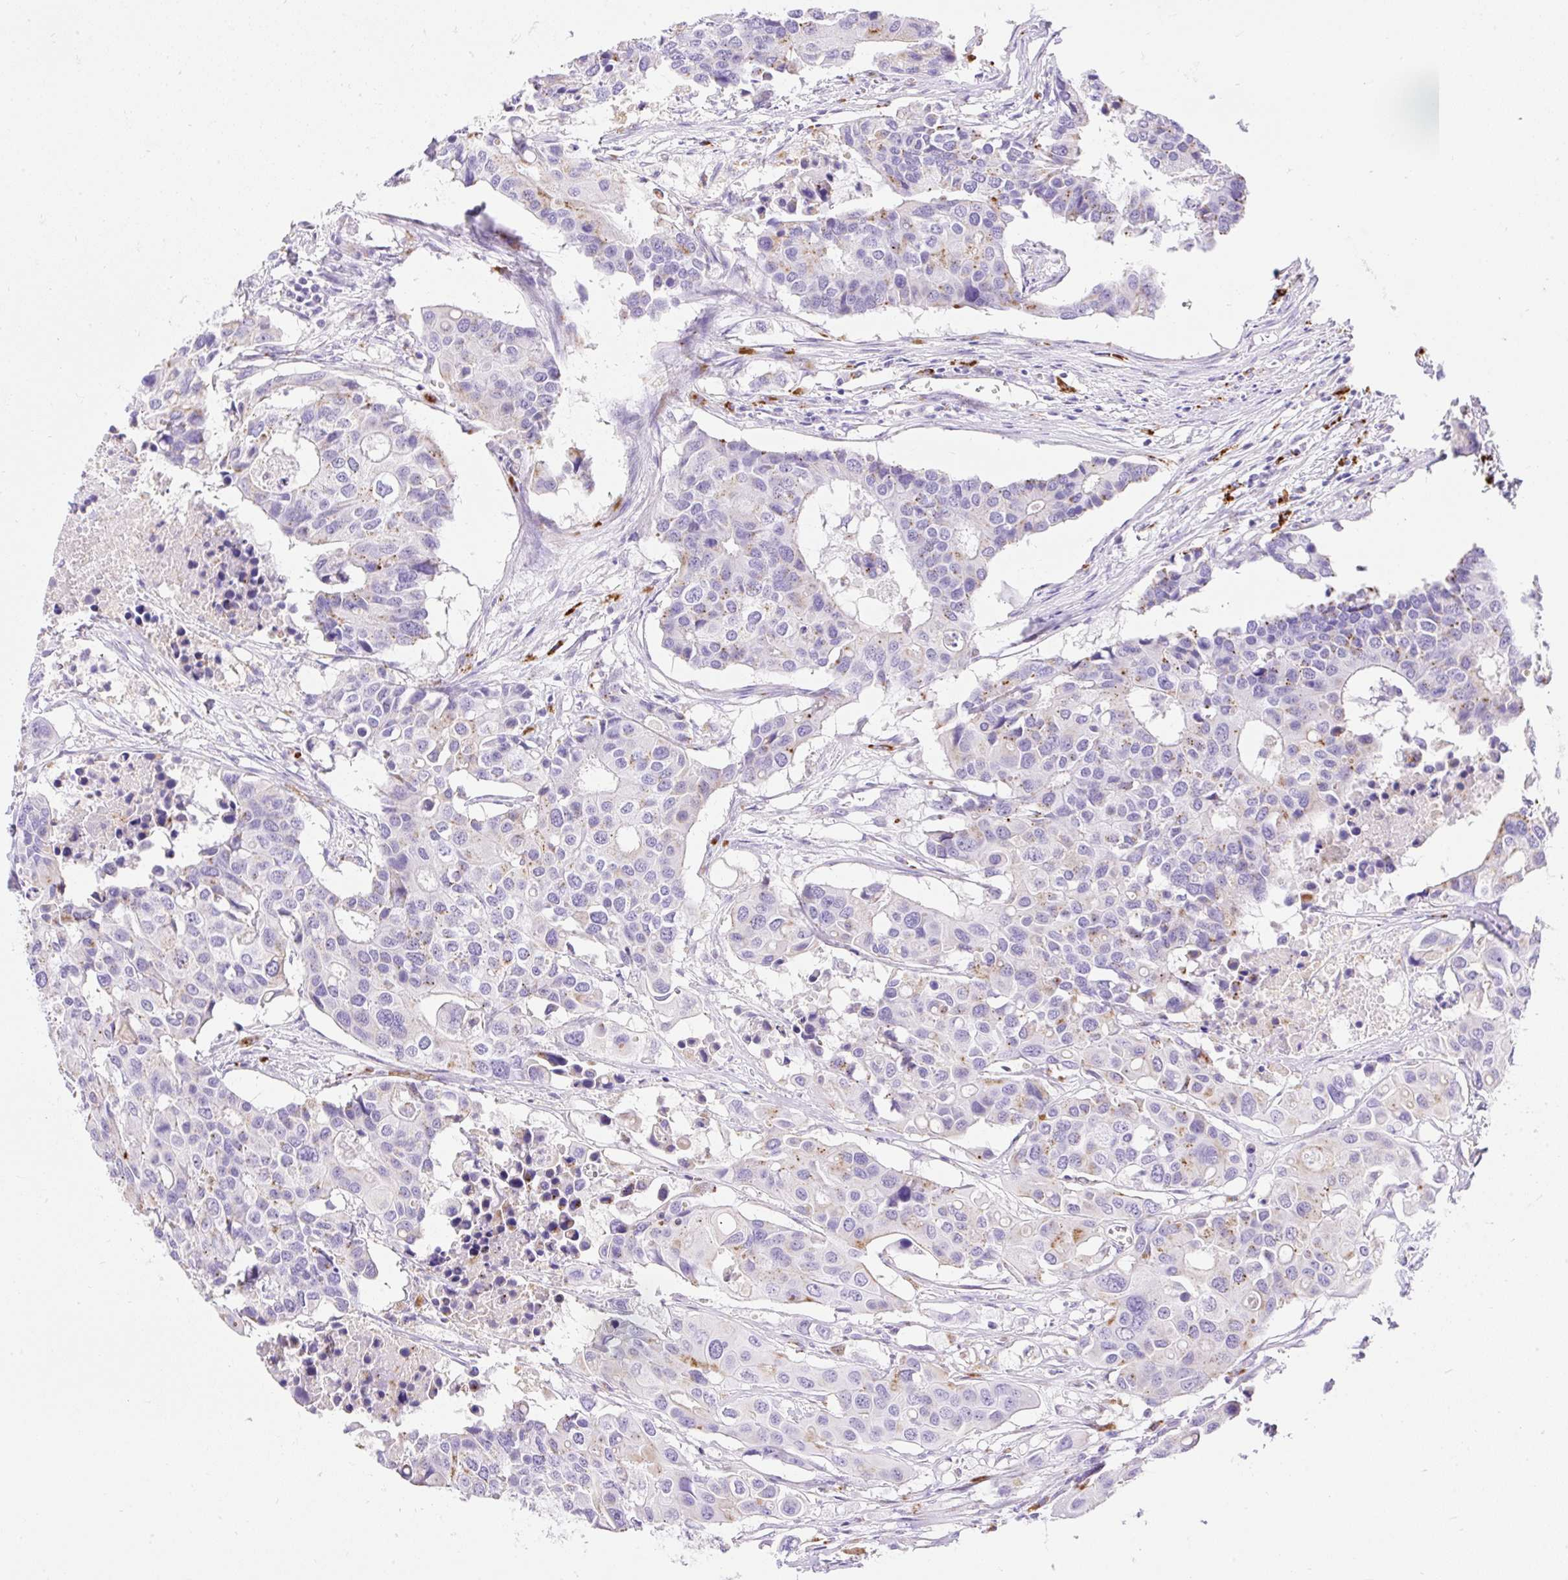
{"staining": {"intensity": "weak", "quantity": "<25%", "location": "cytoplasmic/membranous"}, "tissue": "colorectal cancer", "cell_type": "Tumor cells", "image_type": "cancer", "snomed": [{"axis": "morphology", "description": "Adenocarcinoma, NOS"}, {"axis": "topography", "description": "Colon"}], "caption": "Tumor cells show no significant protein positivity in adenocarcinoma (colorectal). (Immunohistochemistry, brightfield microscopy, high magnification).", "gene": "HEXB", "patient": {"sex": "male", "age": 77}}